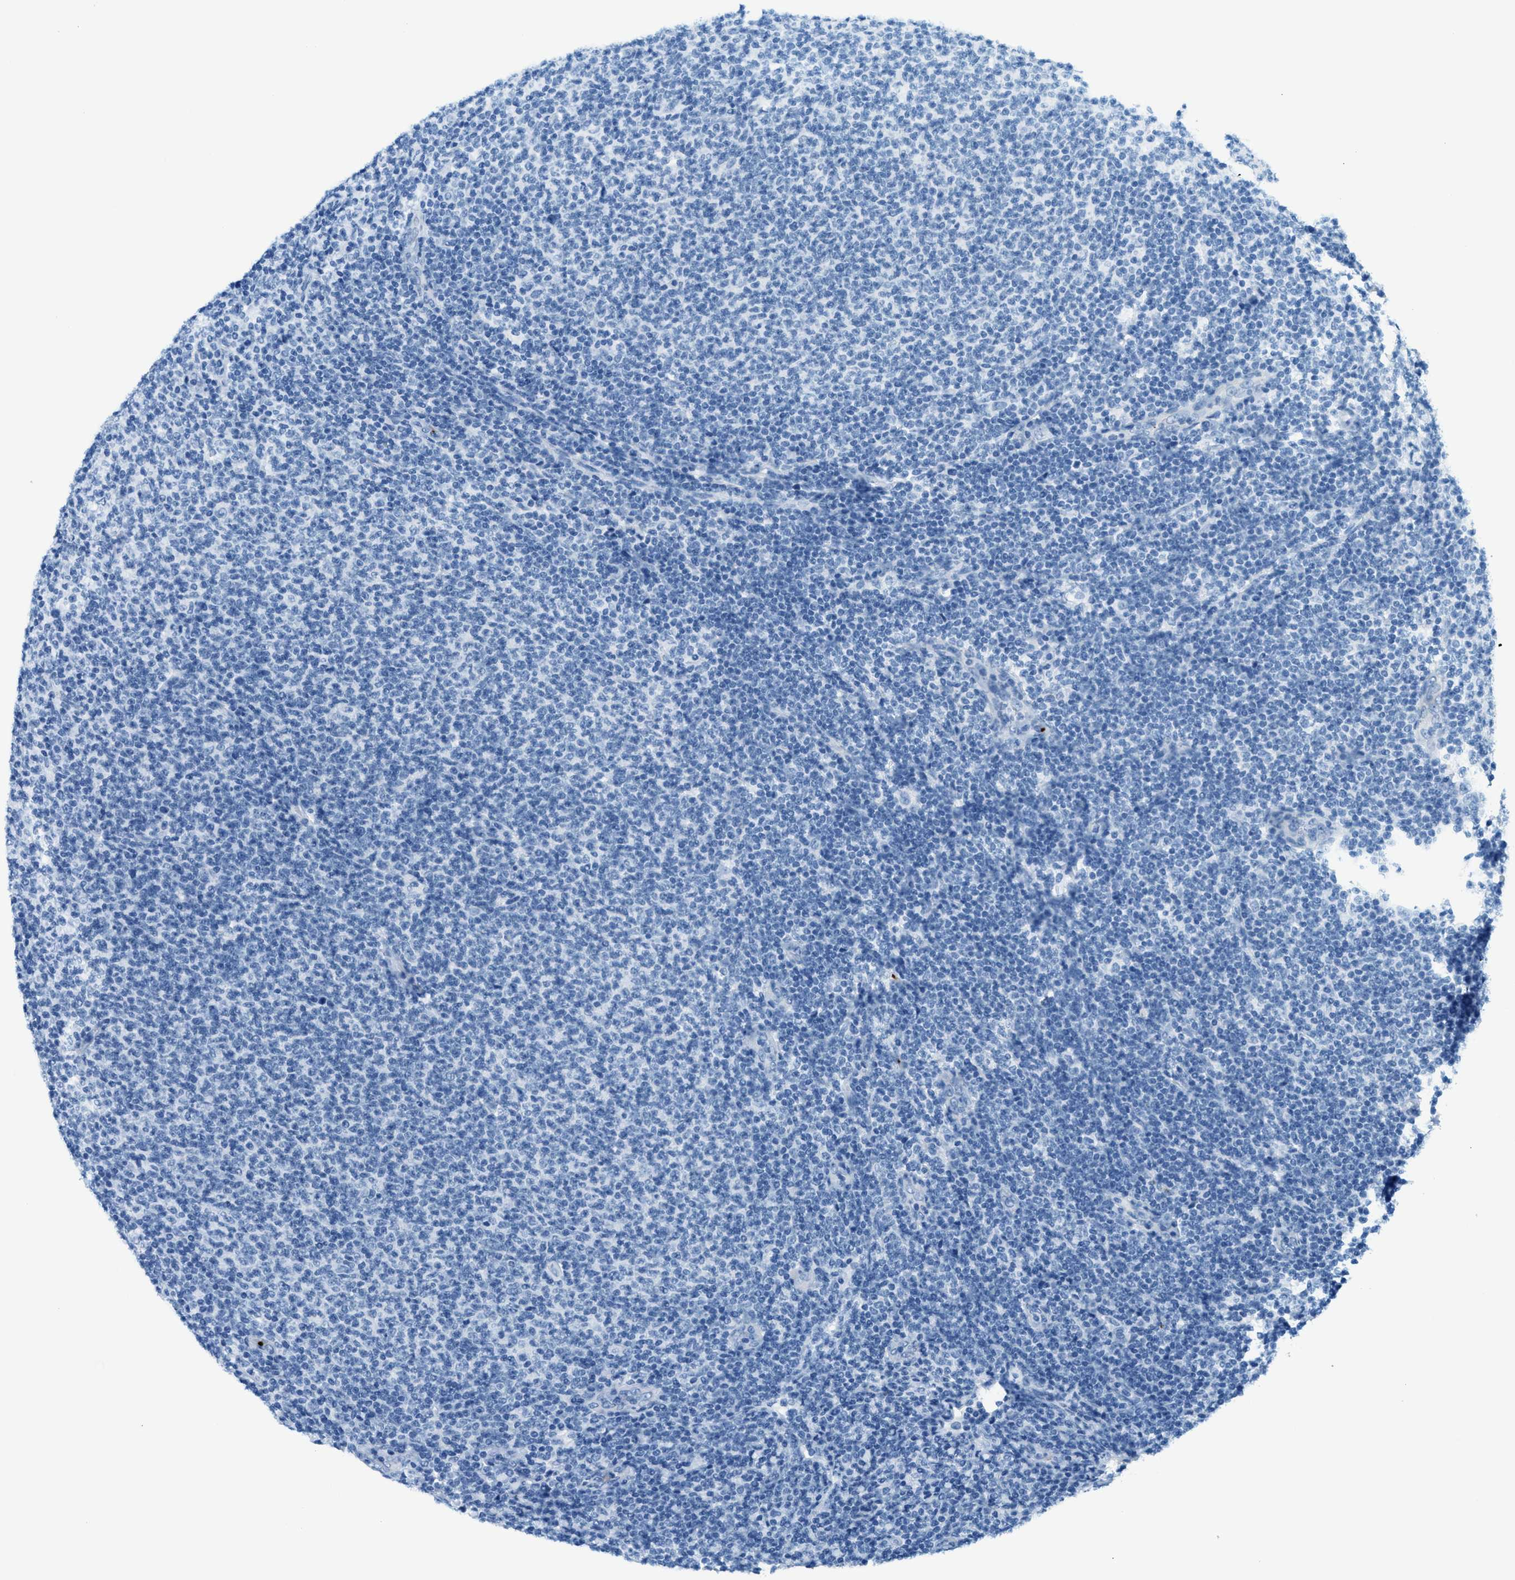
{"staining": {"intensity": "negative", "quantity": "none", "location": "none"}, "tissue": "lymphoma", "cell_type": "Tumor cells", "image_type": "cancer", "snomed": [{"axis": "morphology", "description": "Malignant lymphoma, non-Hodgkin's type, Low grade"}, {"axis": "topography", "description": "Lymph node"}], "caption": "Tumor cells show no significant protein staining in lymphoma.", "gene": "PPBP", "patient": {"sex": "male", "age": 66}}